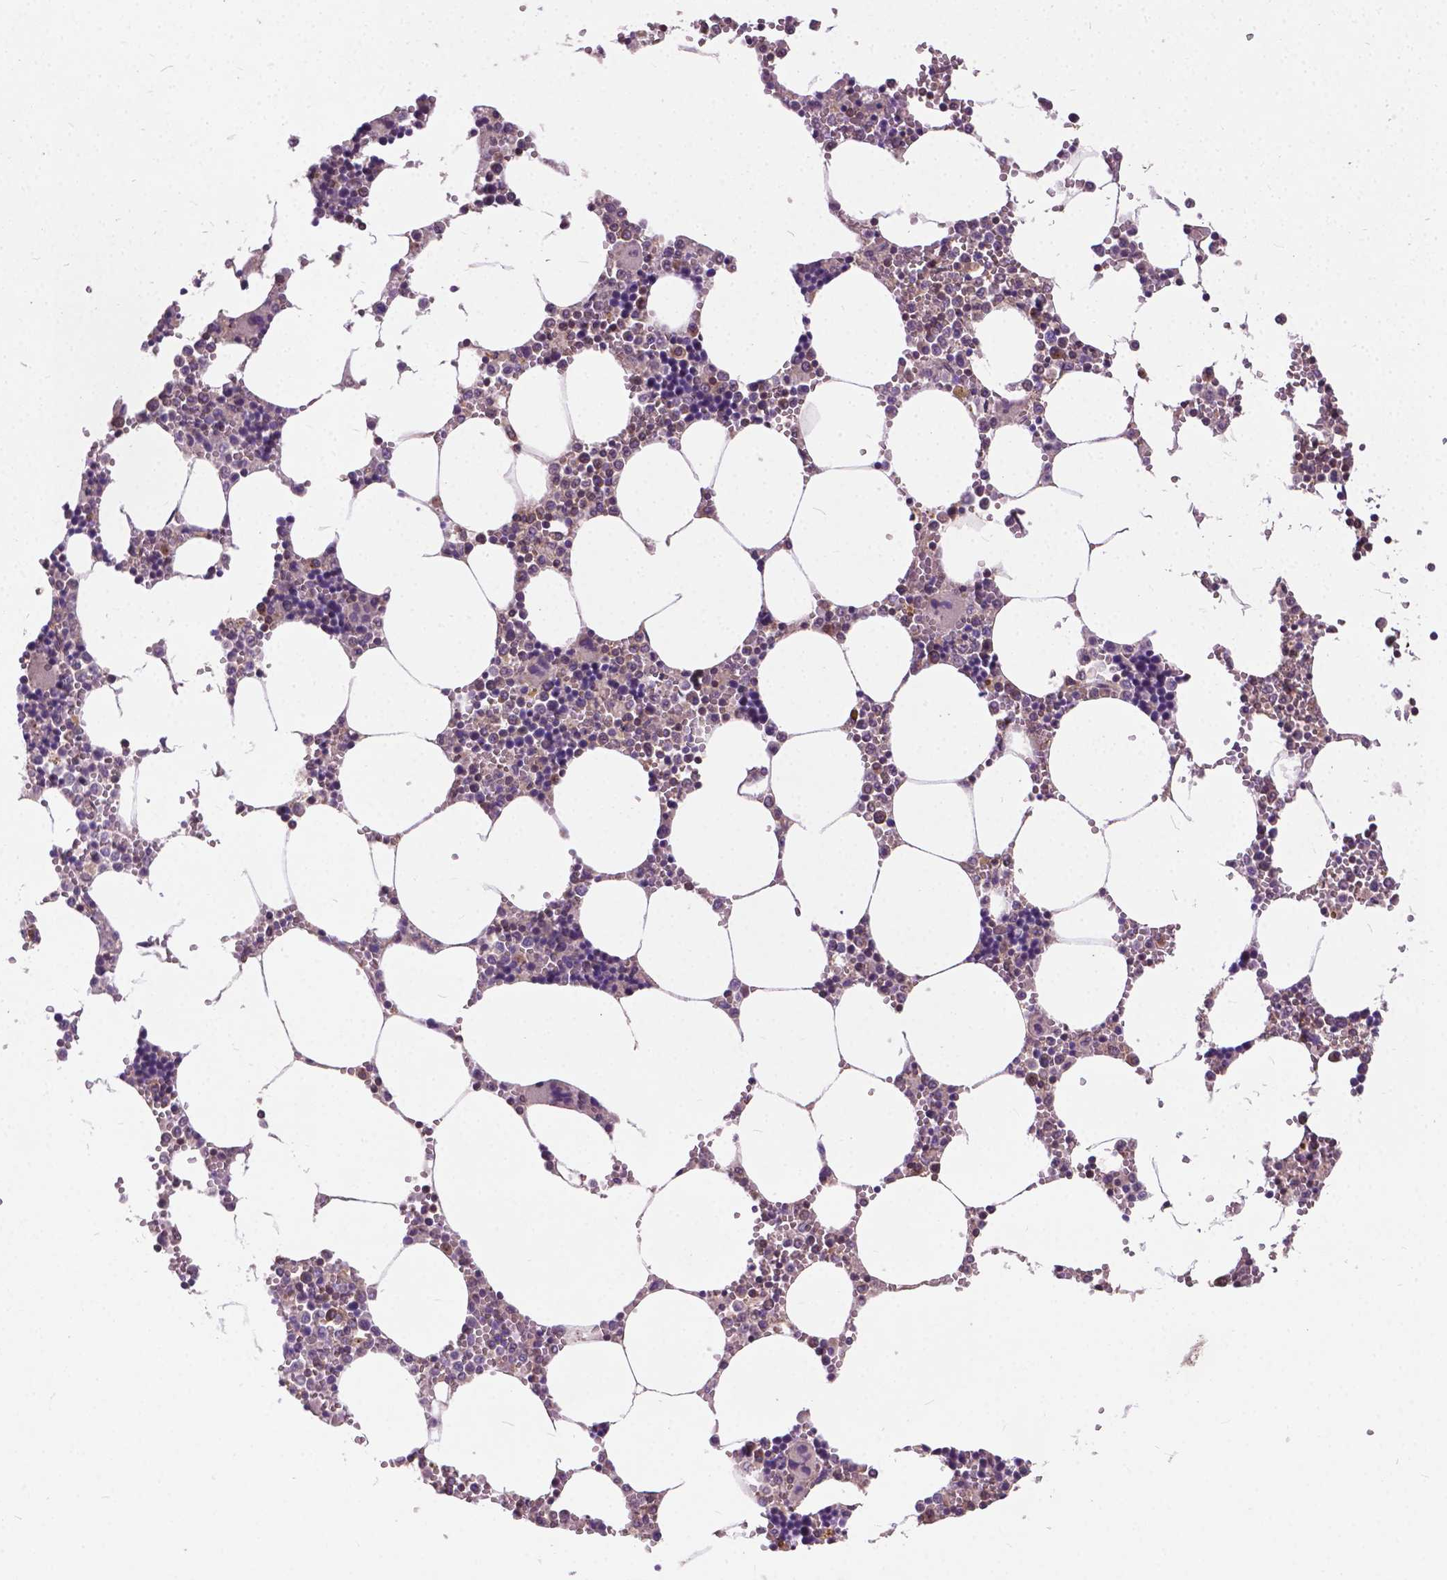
{"staining": {"intensity": "moderate", "quantity": "<25%", "location": "cytoplasmic/membranous"}, "tissue": "bone marrow", "cell_type": "Hematopoietic cells", "image_type": "normal", "snomed": [{"axis": "morphology", "description": "Normal tissue, NOS"}, {"axis": "topography", "description": "Bone marrow"}], "caption": "Protein expression analysis of benign bone marrow demonstrates moderate cytoplasmic/membranous expression in approximately <25% of hematopoietic cells. (IHC, brightfield microscopy, high magnification).", "gene": "MZT1", "patient": {"sex": "male", "age": 54}}